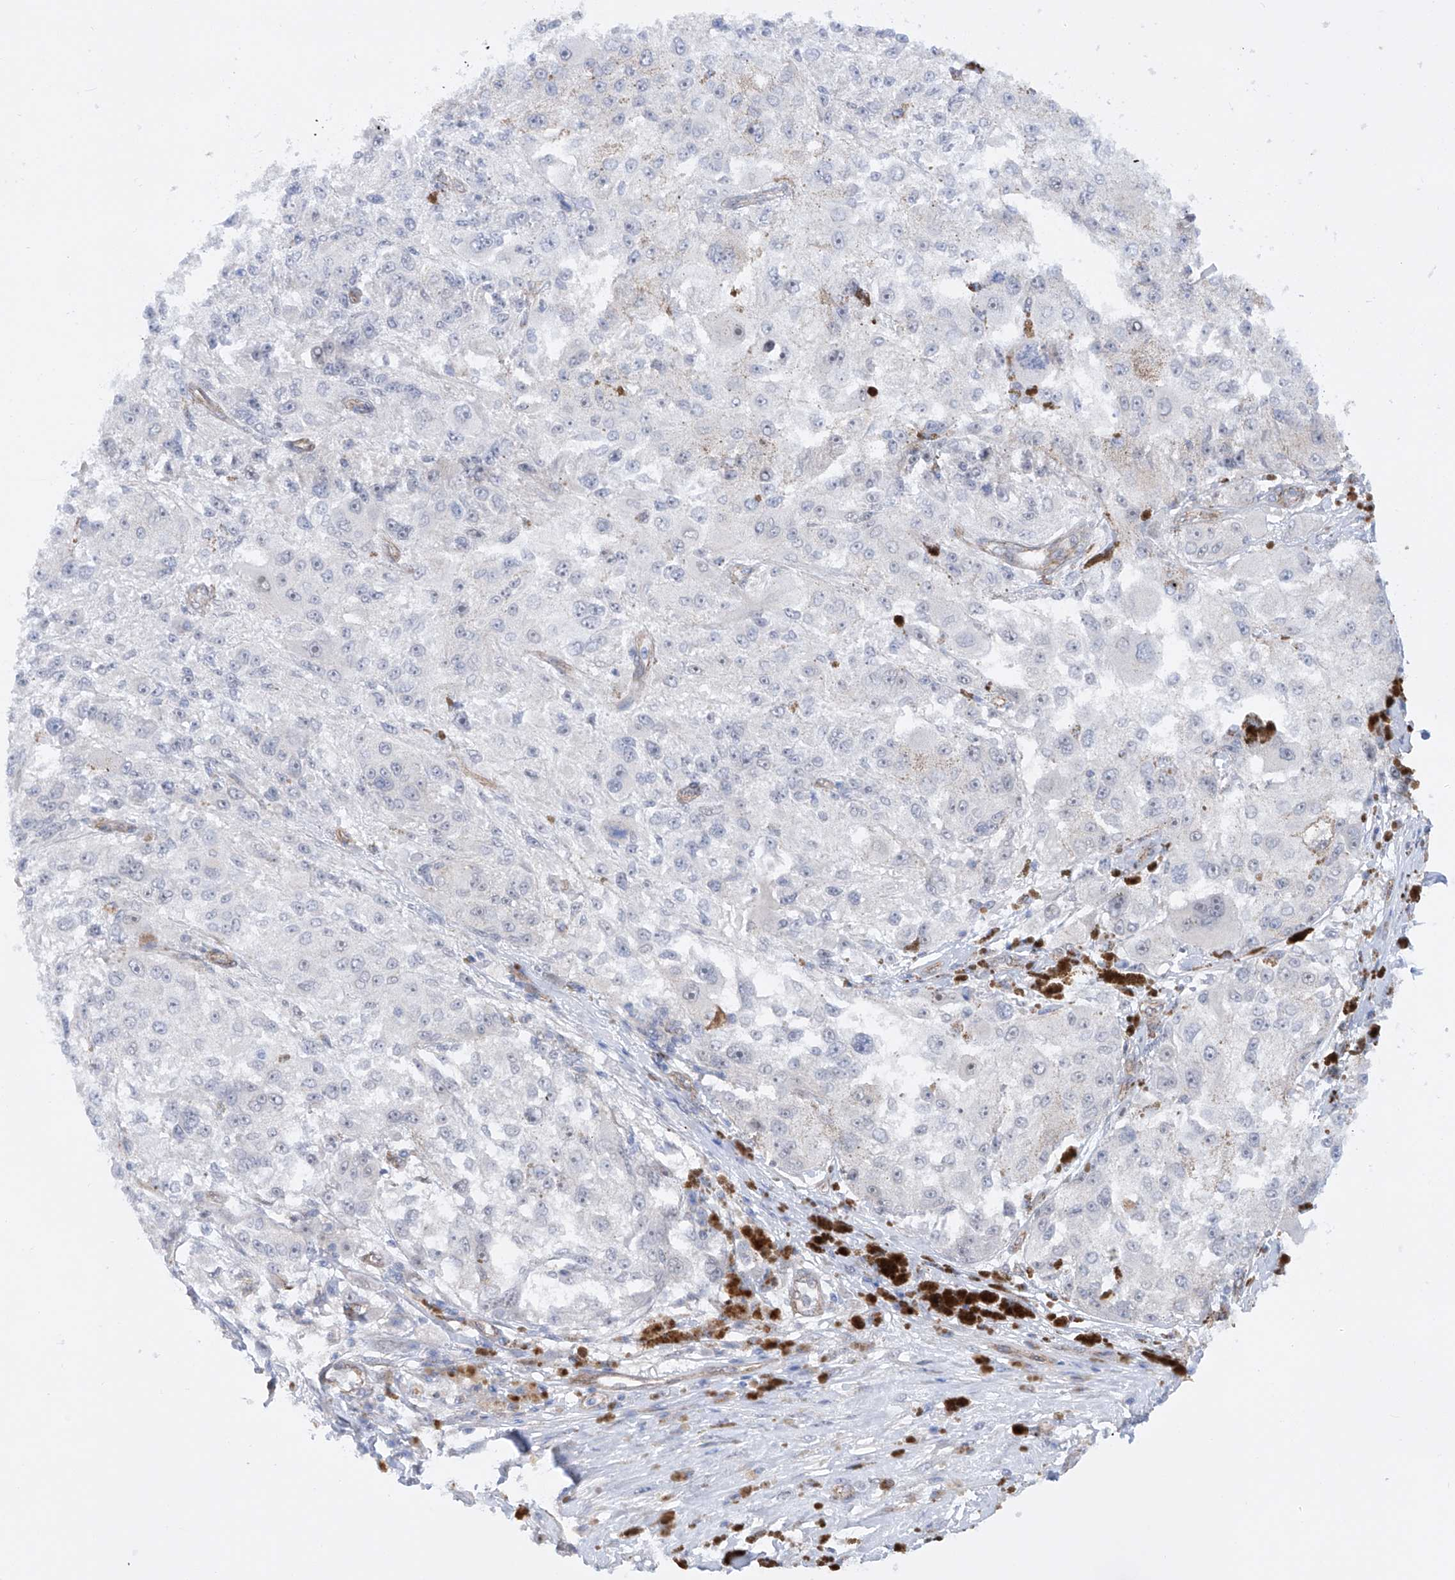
{"staining": {"intensity": "negative", "quantity": "none", "location": "none"}, "tissue": "melanoma", "cell_type": "Tumor cells", "image_type": "cancer", "snomed": [{"axis": "morphology", "description": "Necrosis, NOS"}, {"axis": "morphology", "description": "Malignant melanoma, NOS"}, {"axis": "topography", "description": "Skin"}], "caption": "IHC photomicrograph of neoplastic tissue: melanoma stained with DAB (3,3'-diaminobenzidine) demonstrates no significant protein expression in tumor cells.", "gene": "ZNF490", "patient": {"sex": "female", "age": 87}}